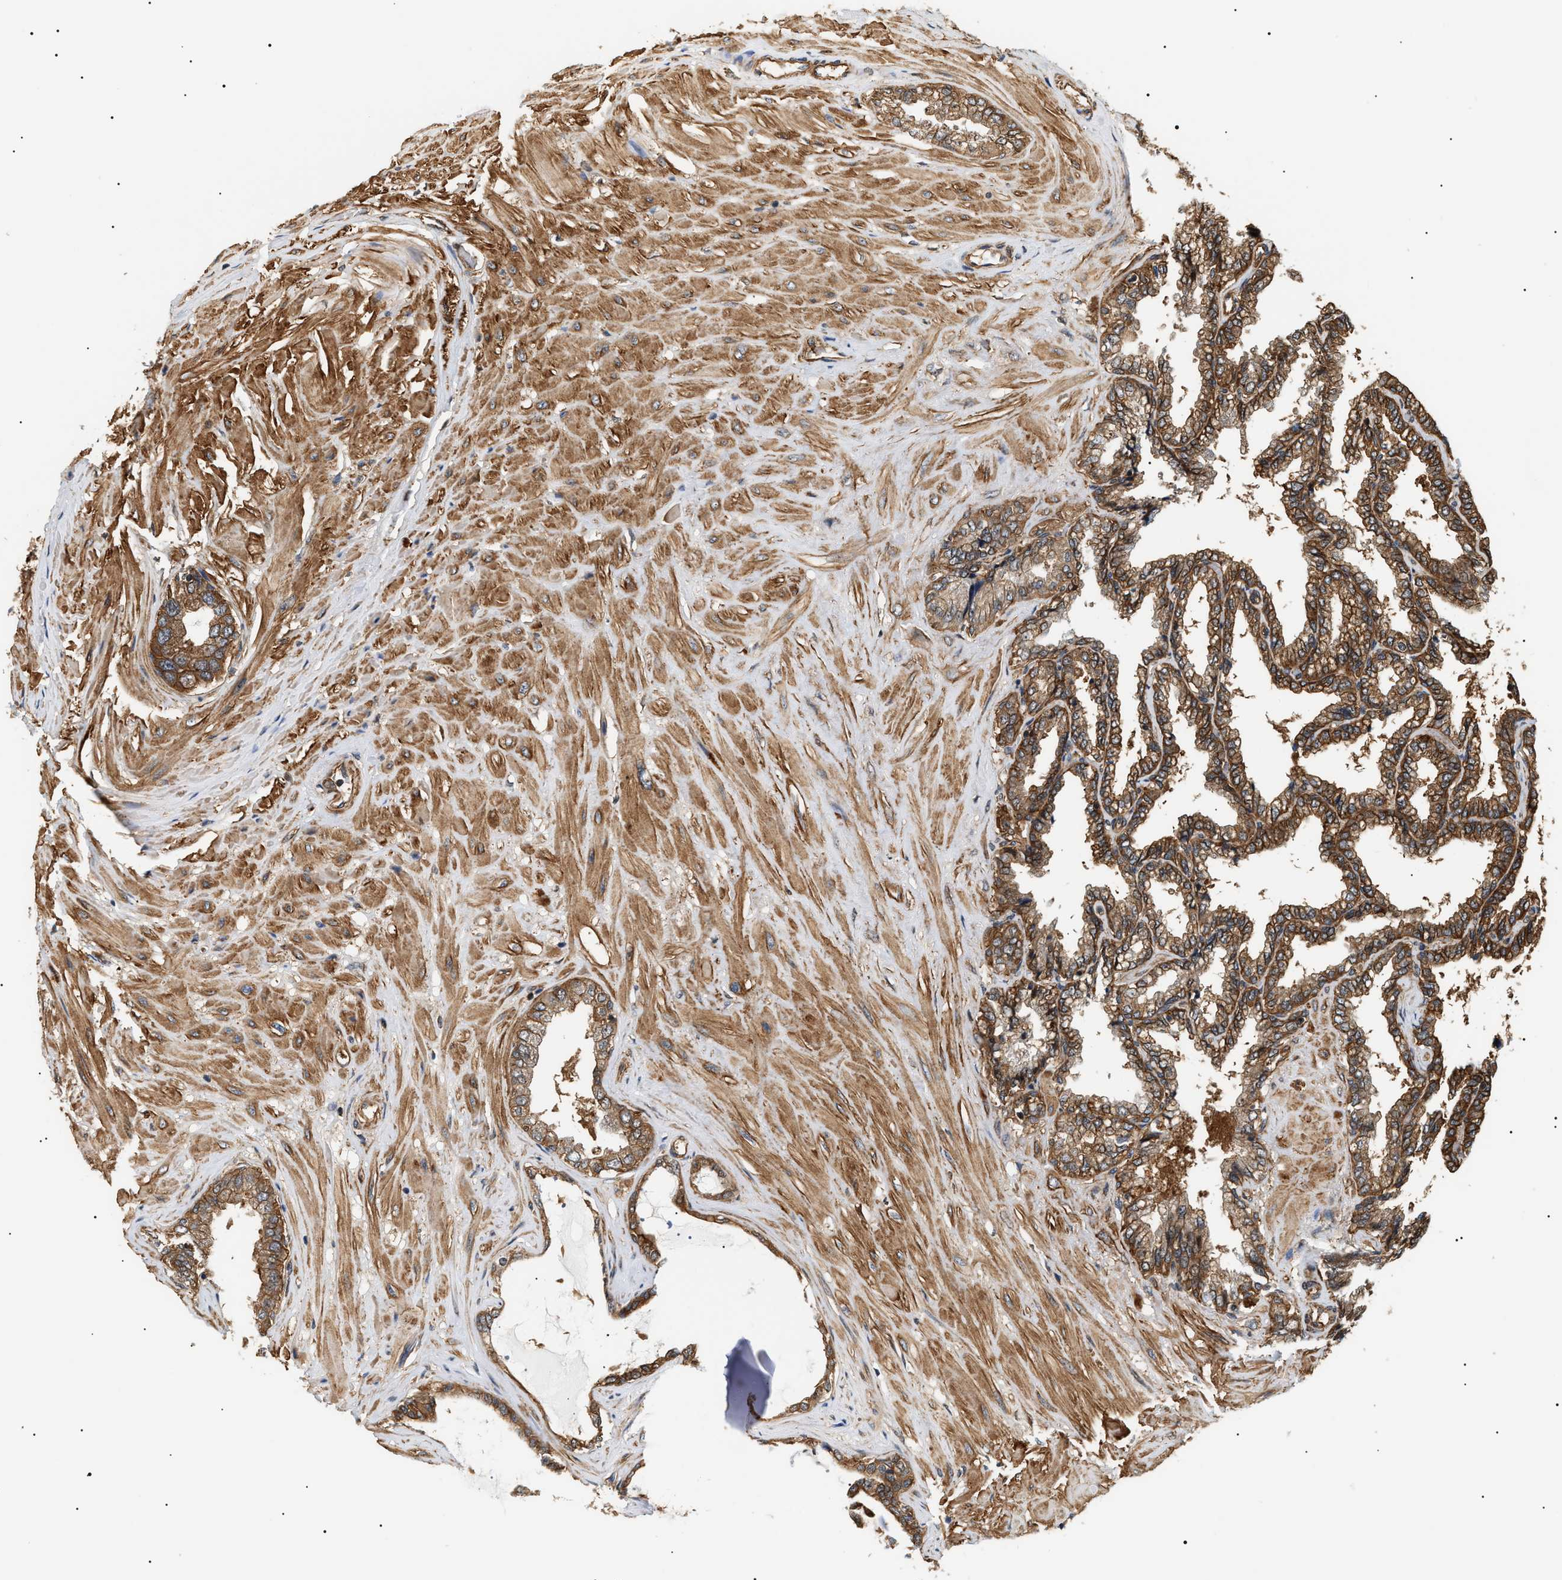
{"staining": {"intensity": "strong", "quantity": ">75%", "location": "cytoplasmic/membranous"}, "tissue": "seminal vesicle", "cell_type": "Glandular cells", "image_type": "normal", "snomed": [{"axis": "morphology", "description": "Normal tissue, NOS"}, {"axis": "topography", "description": "Seminal veicle"}], "caption": "Seminal vesicle stained with a protein marker displays strong staining in glandular cells.", "gene": "SH3GLB2", "patient": {"sex": "male", "age": 46}}